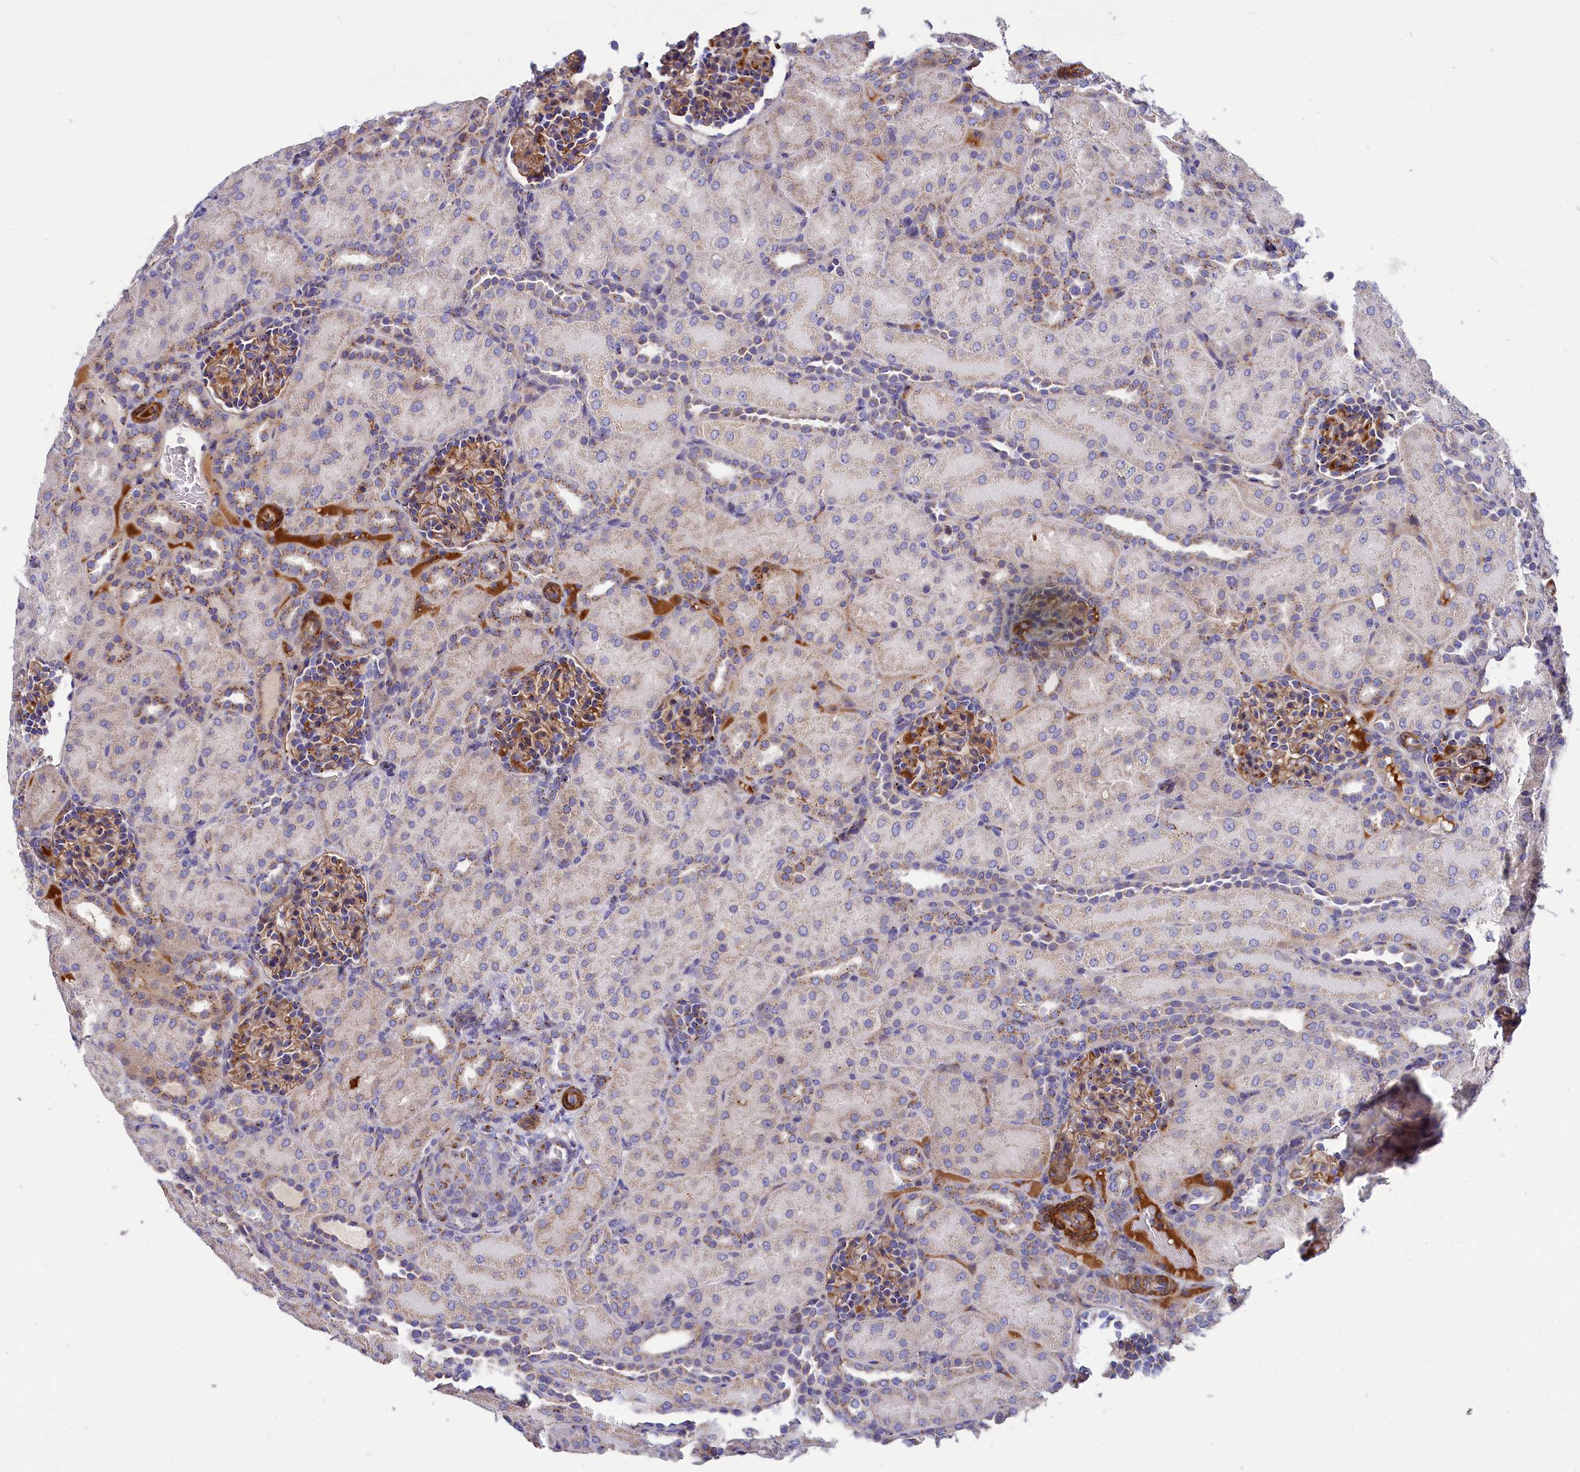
{"staining": {"intensity": "moderate", "quantity": "25%-75%", "location": "cytoplasmic/membranous"}, "tissue": "kidney", "cell_type": "Cells in glomeruli", "image_type": "normal", "snomed": [{"axis": "morphology", "description": "Normal tissue, NOS"}, {"axis": "topography", "description": "Kidney"}], "caption": "Human kidney stained with a brown dye reveals moderate cytoplasmic/membranous positive staining in about 25%-75% of cells in glomeruli.", "gene": "TUBGCP4", "patient": {"sex": "male", "age": 1}}